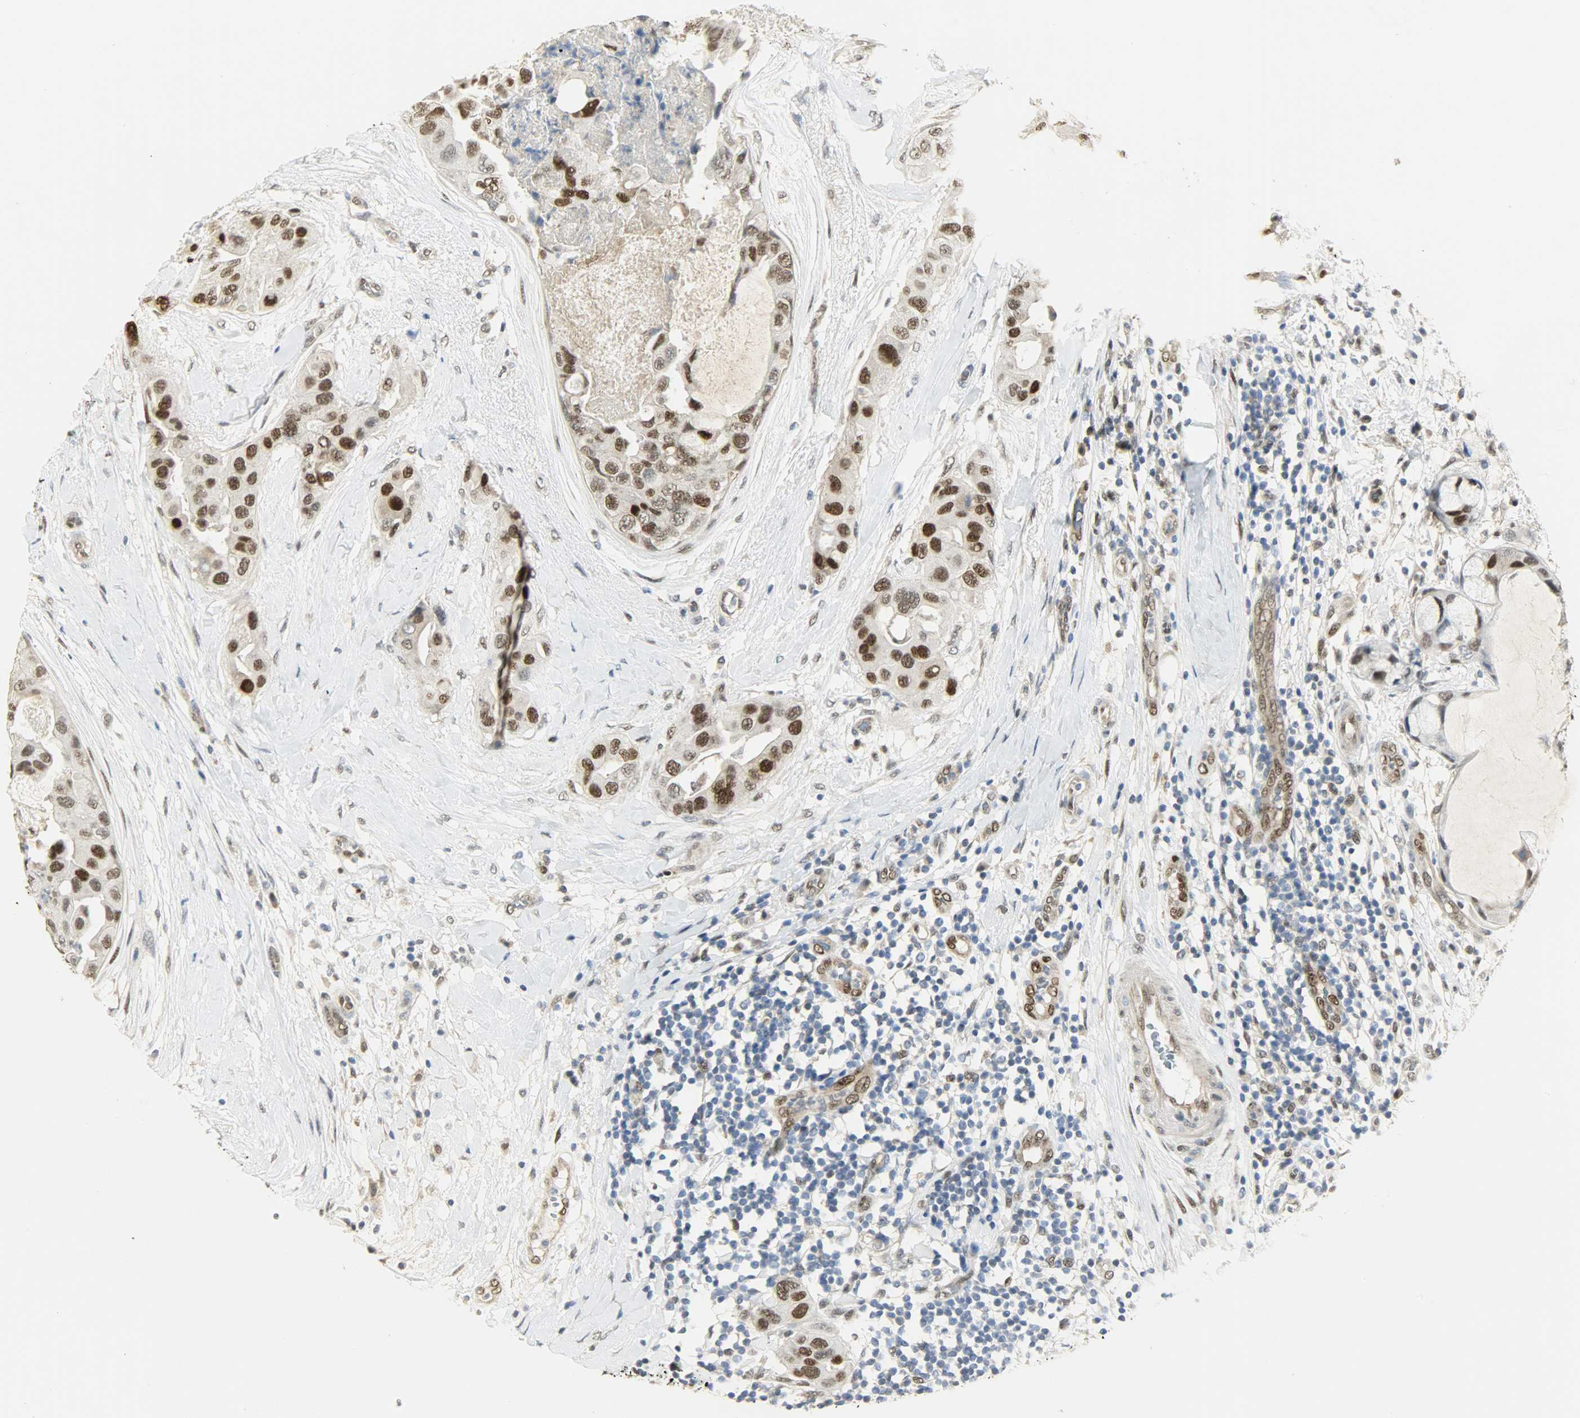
{"staining": {"intensity": "strong", "quantity": ">75%", "location": "nuclear"}, "tissue": "breast cancer", "cell_type": "Tumor cells", "image_type": "cancer", "snomed": [{"axis": "morphology", "description": "Duct carcinoma"}, {"axis": "topography", "description": "Breast"}], "caption": "Immunohistochemical staining of human breast intraductal carcinoma shows high levels of strong nuclear staining in approximately >75% of tumor cells.", "gene": "NPEPL1", "patient": {"sex": "female", "age": 40}}